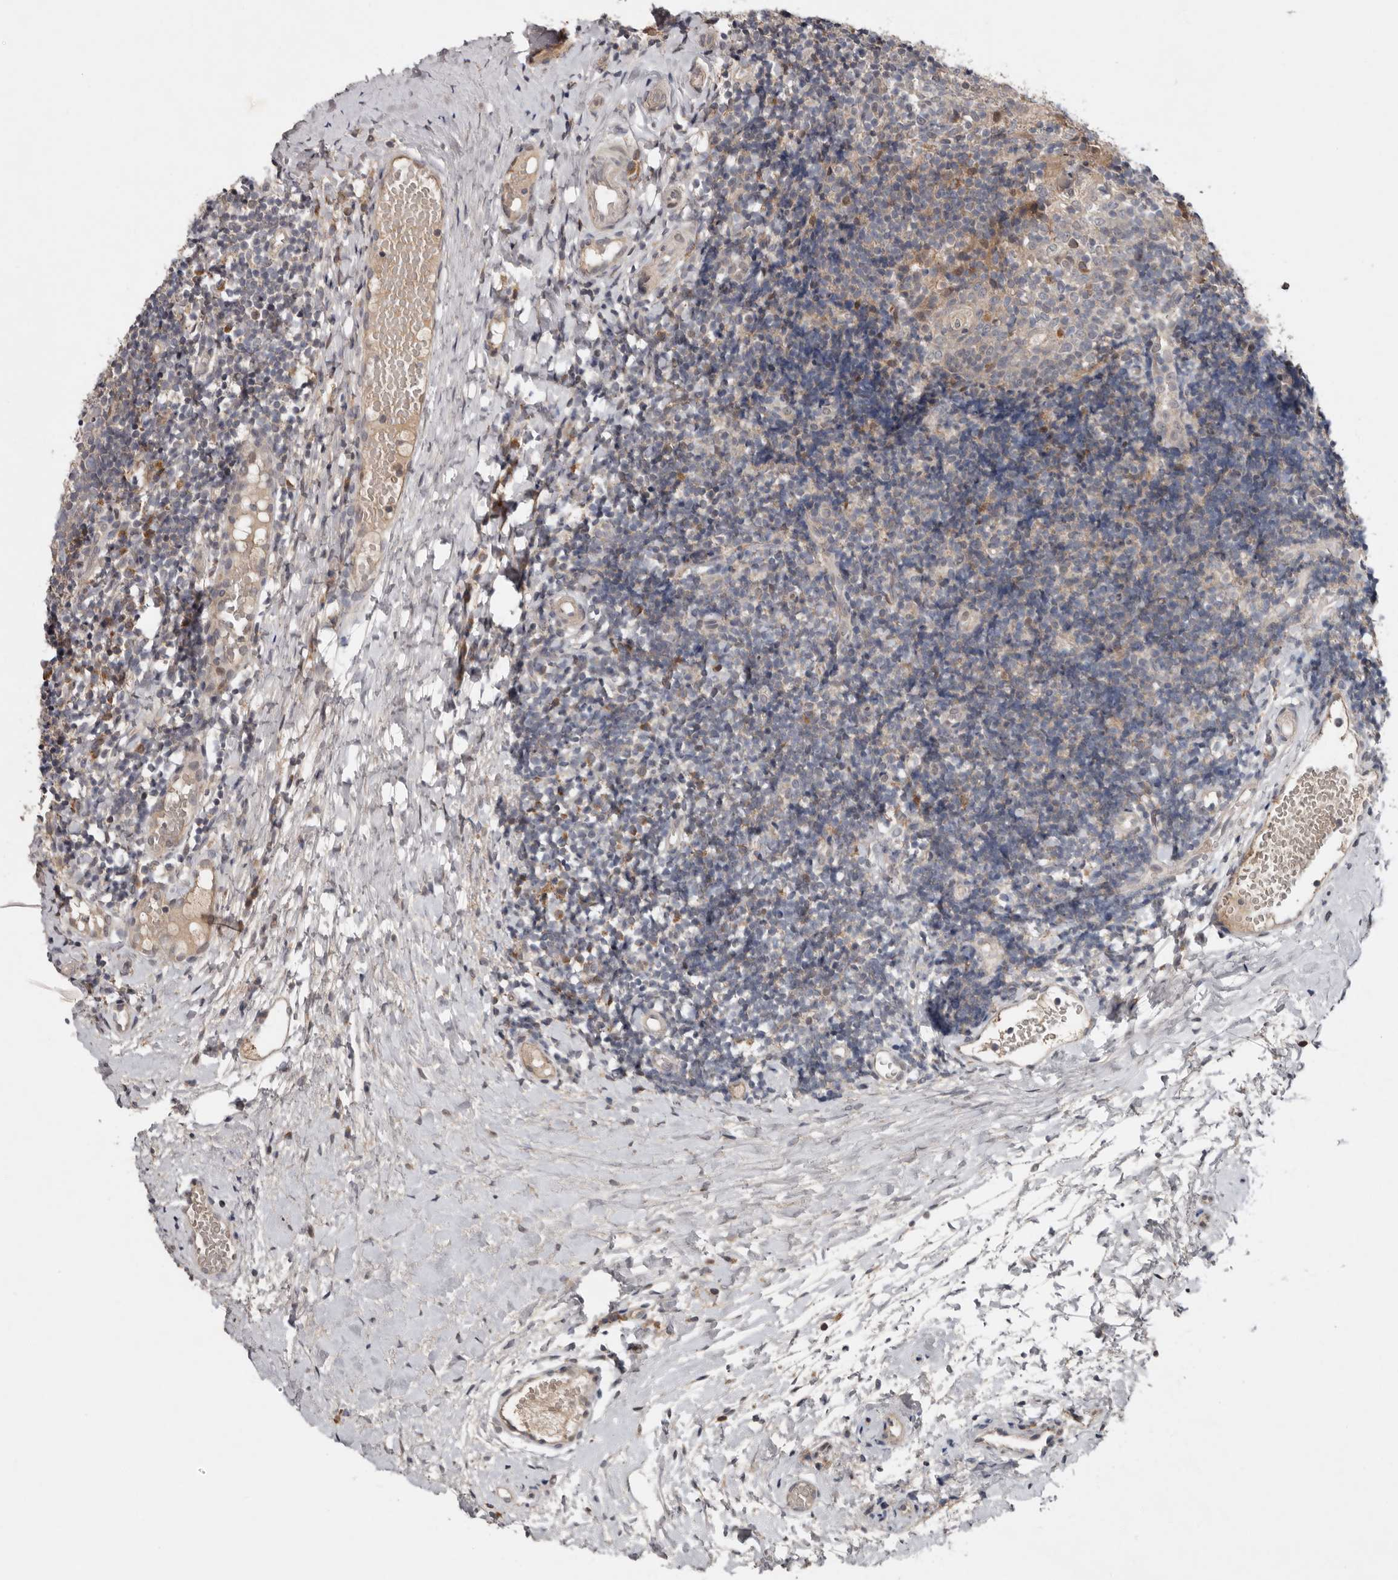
{"staining": {"intensity": "moderate", "quantity": "<25%", "location": "cytoplasmic/membranous"}, "tissue": "tonsil", "cell_type": "Germinal center cells", "image_type": "normal", "snomed": [{"axis": "morphology", "description": "Normal tissue, NOS"}, {"axis": "topography", "description": "Tonsil"}], "caption": "Protein staining by immunohistochemistry exhibits moderate cytoplasmic/membranous positivity in about <25% of germinal center cells in benign tonsil.", "gene": "CHML", "patient": {"sex": "female", "age": 19}}